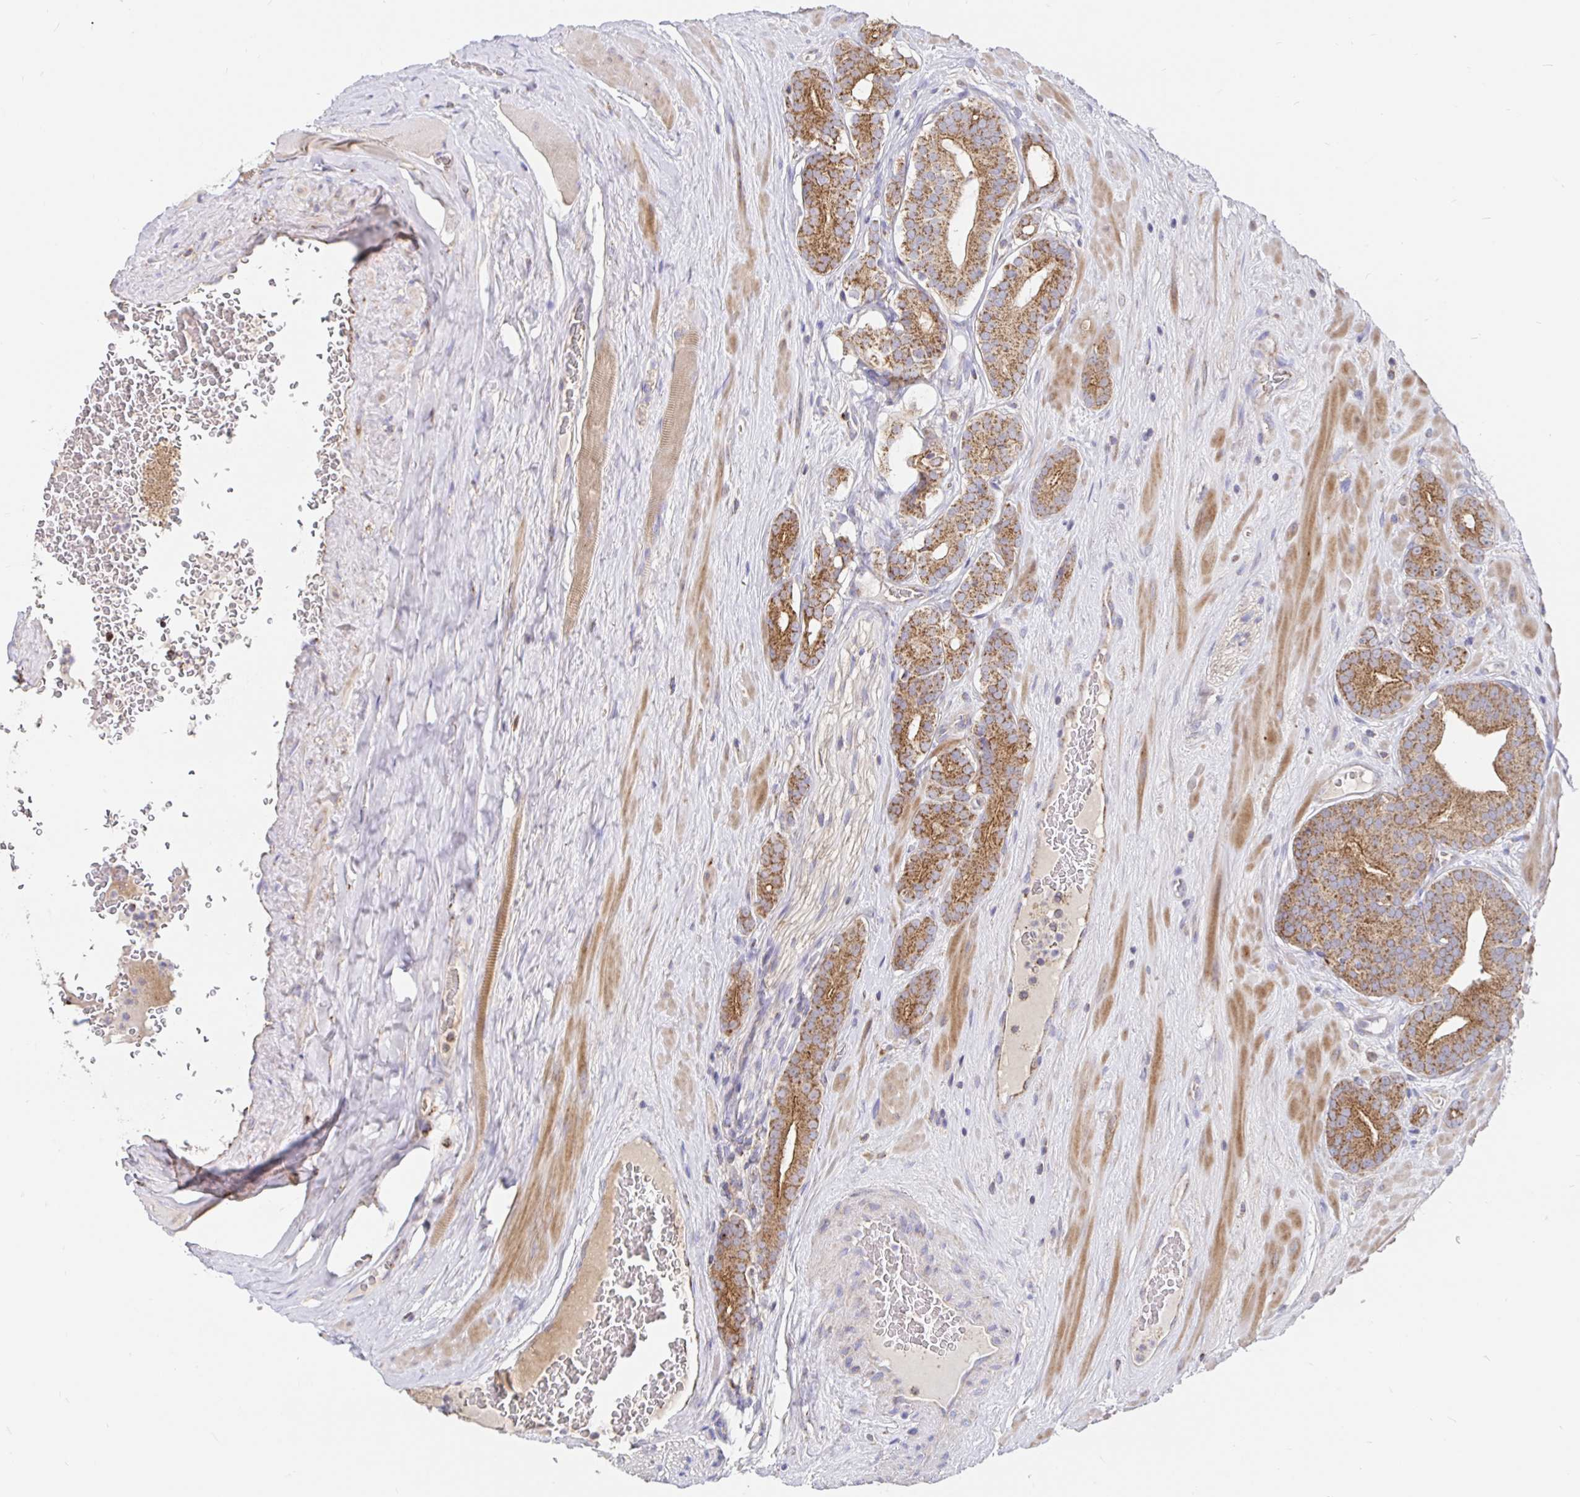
{"staining": {"intensity": "moderate", "quantity": "25%-75%", "location": "cytoplasmic/membranous"}, "tissue": "prostate cancer", "cell_type": "Tumor cells", "image_type": "cancer", "snomed": [{"axis": "morphology", "description": "Adenocarcinoma, High grade"}, {"axis": "topography", "description": "Prostate"}], "caption": "High-power microscopy captured an immunohistochemistry micrograph of high-grade adenocarcinoma (prostate), revealing moderate cytoplasmic/membranous positivity in about 25%-75% of tumor cells. (brown staining indicates protein expression, while blue staining denotes nuclei).", "gene": "PRDX3", "patient": {"sex": "male", "age": 66}}